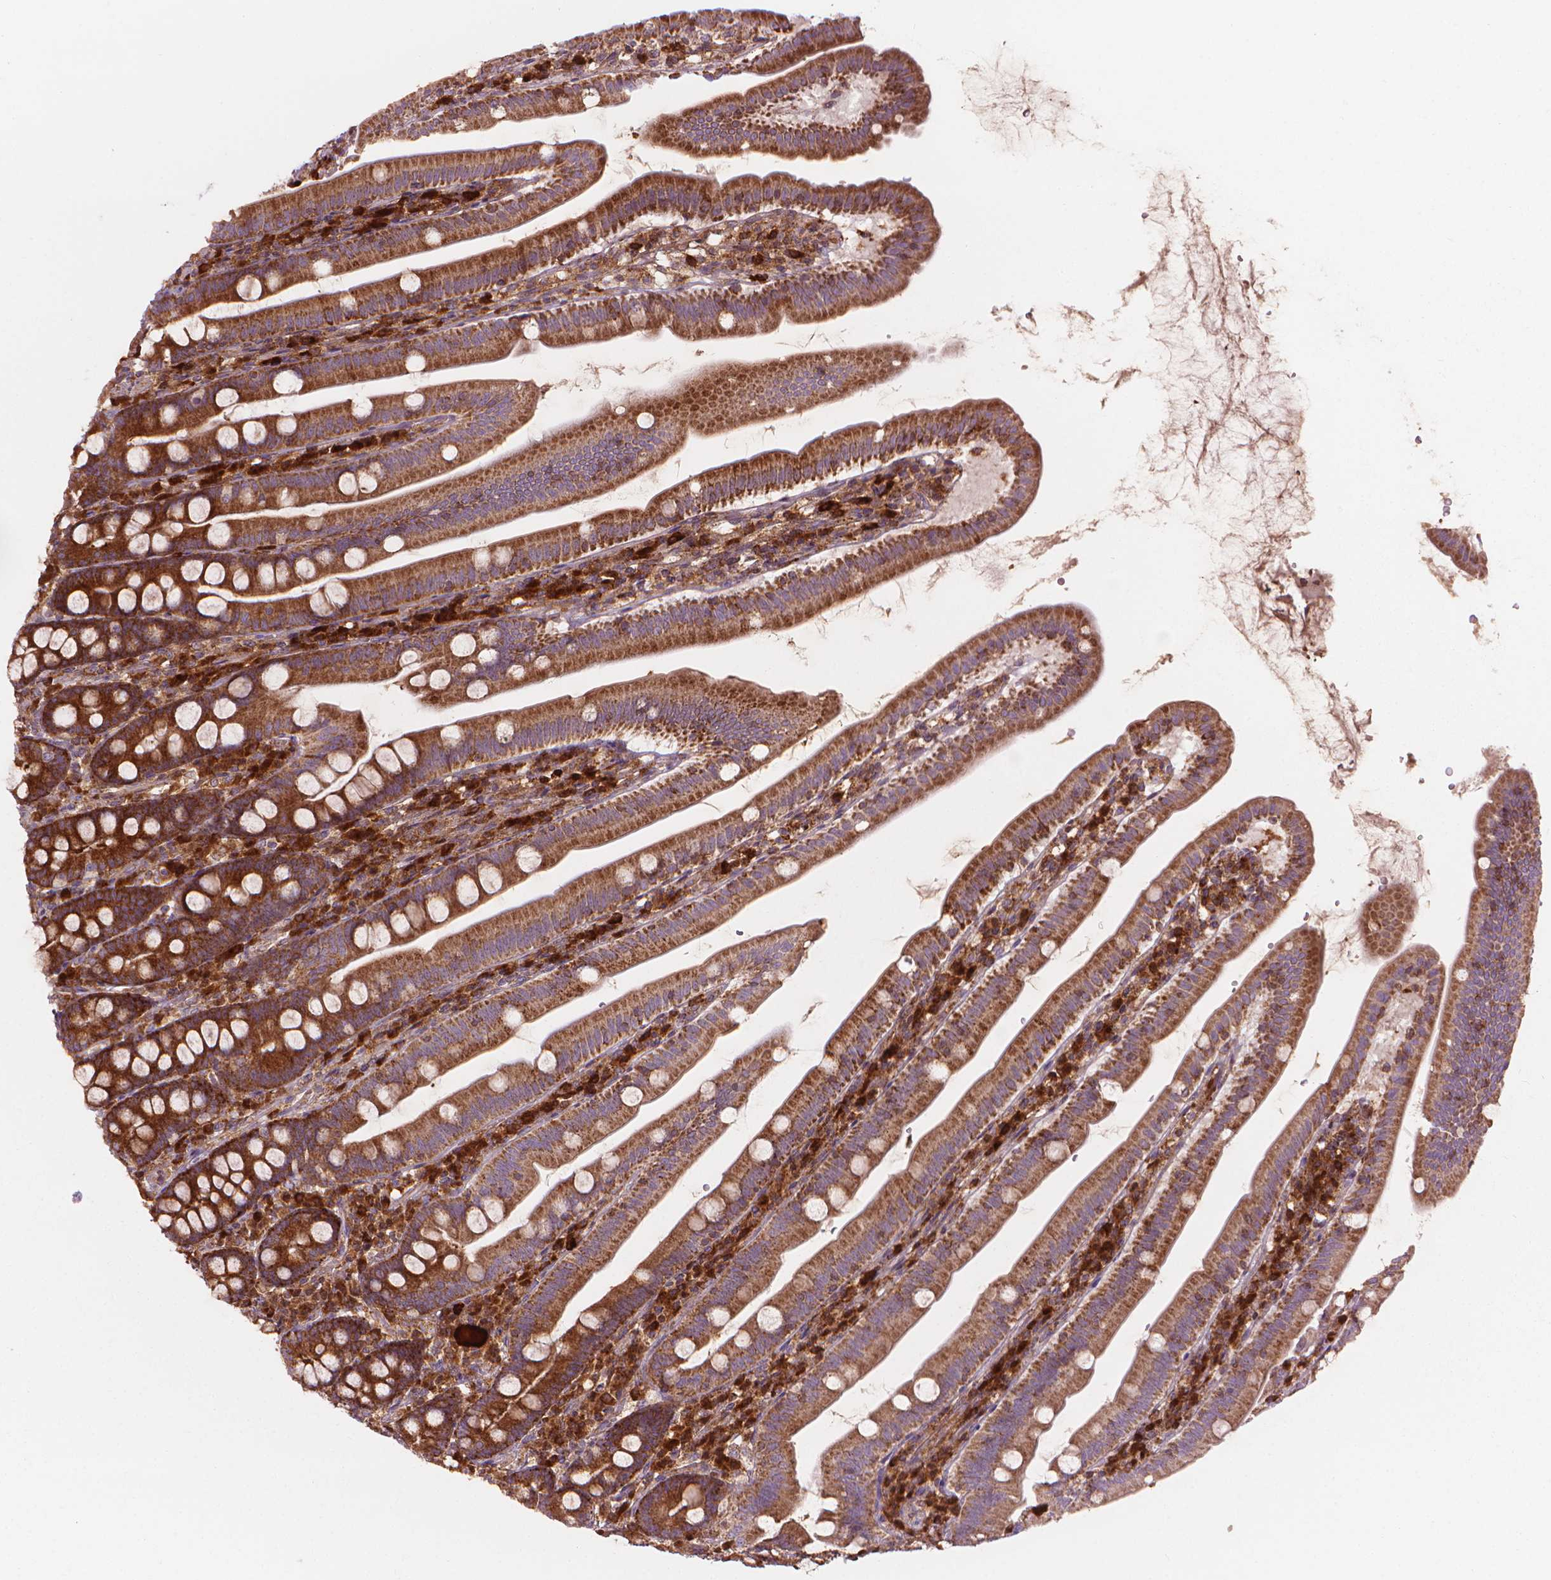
{"staining": {"intensity": "strong", "quantity": ">75%", "location": "cytoplasmic/membranous"}, "tissue": "duodenum", "cell_type": "Glandular cells", "image_type": "normal", "snomed": [{"axis": "morphology", "description": "Normal tissue, NOS"}, {"axis": "topography", "description": "Duodenum"}], "caption": "Duodenum stained for a protein shows strong cytoplasmic/membranous positivity in glandular cells. (Stains: DAB in brown, nuclei in blue, Microscopy: brightfield microscopy at high magnification).", "gene": "VARS2", "patient": {"sex": "female", "age": 67}}